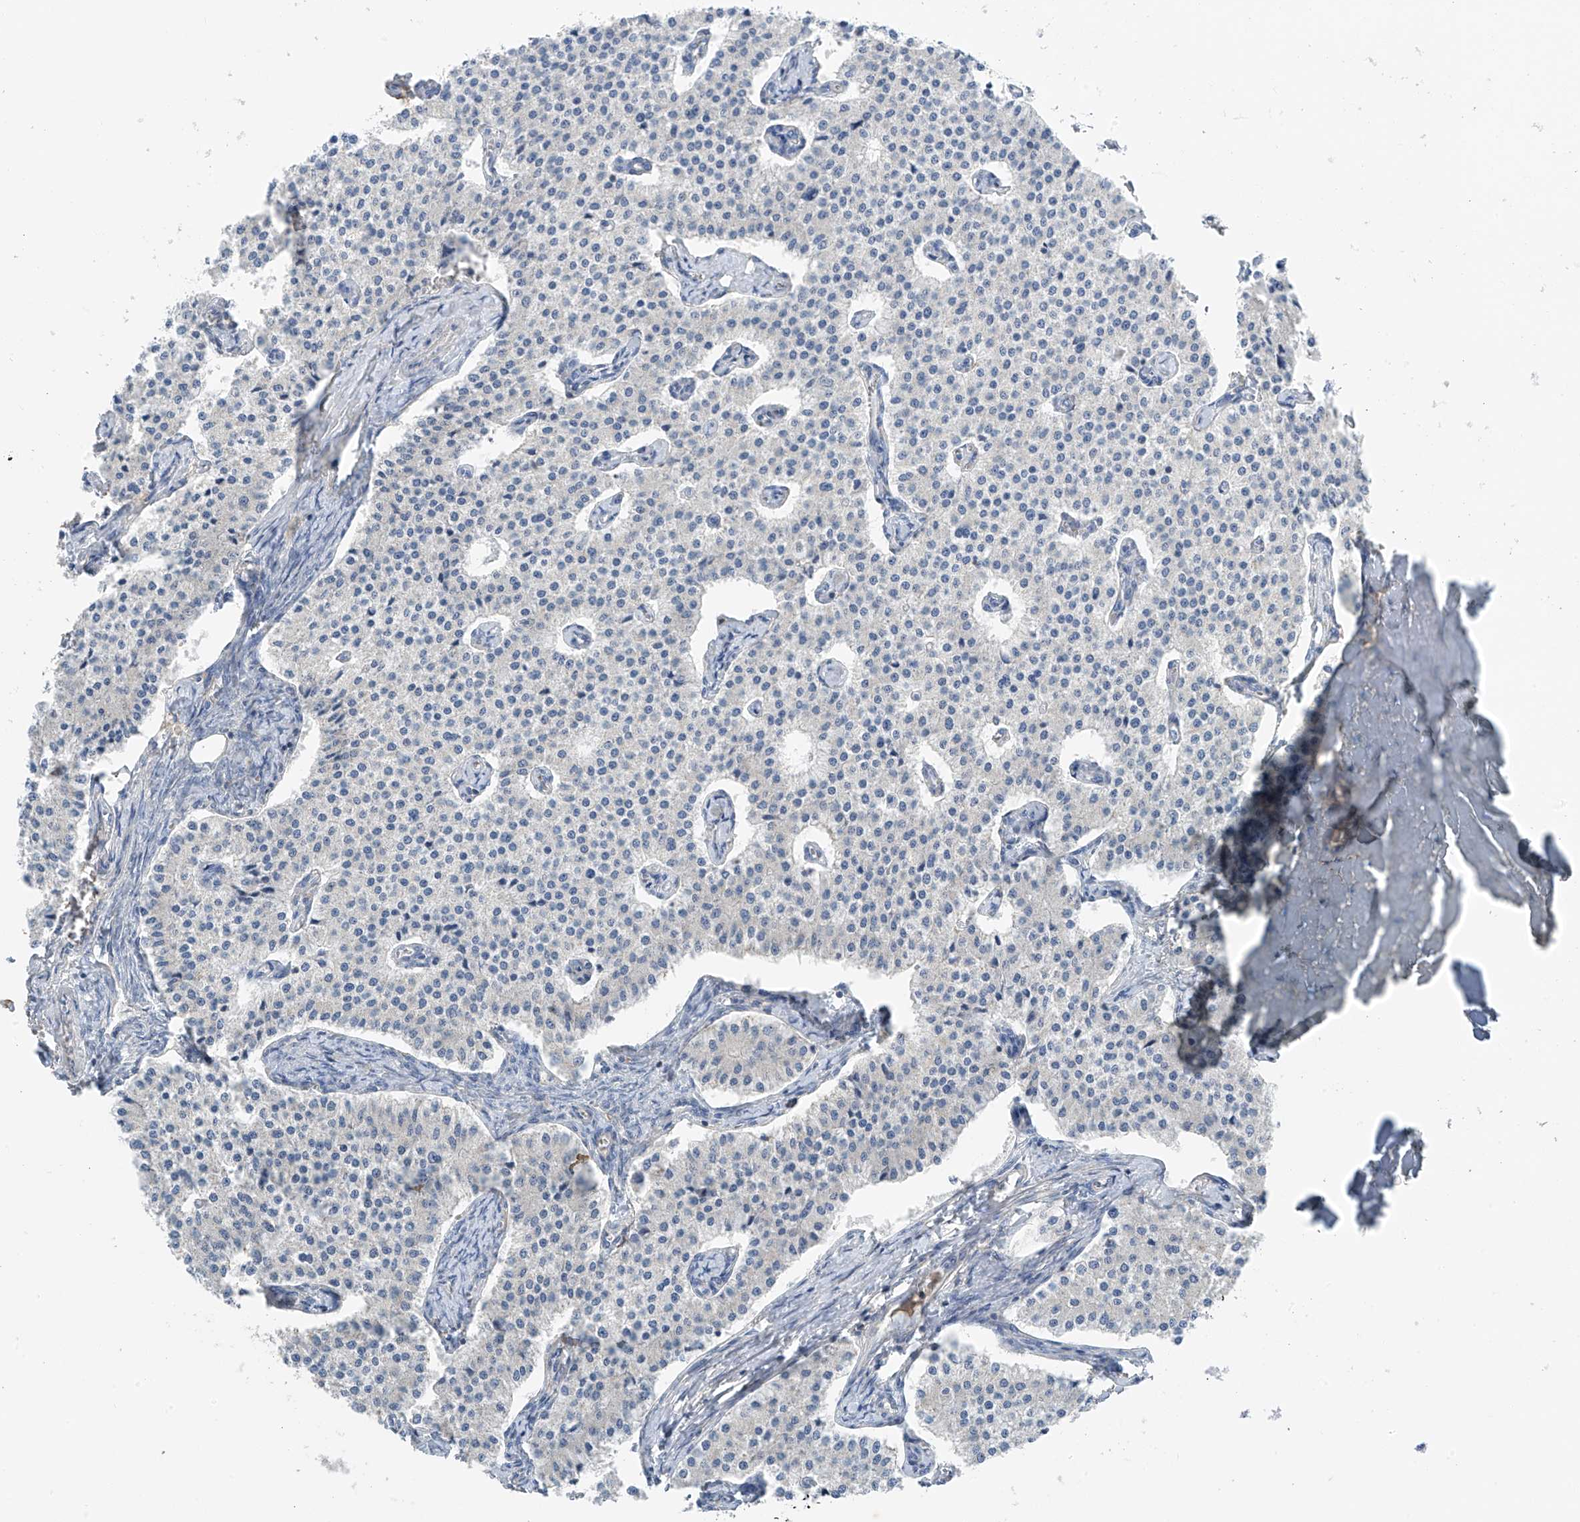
{"staining": {"intensity": "negative", "quantity": "none", "location": "none"}, "tissue": "carcinoid", "cell_type": "Tumor cells", "image_type": "cancer", "snomed": [{"axis": "morphology", "description": "Carcinoid, malignant, NOS"}, {"axis": "topography", "description": "Colon"}], "caption": "This is an immunohistochemistry (IHC) micrograph of human carcinoid. There is no positivity in tumor cells.", "gene": "NALCN", "patient": {"sex": "female", "age": 52}}